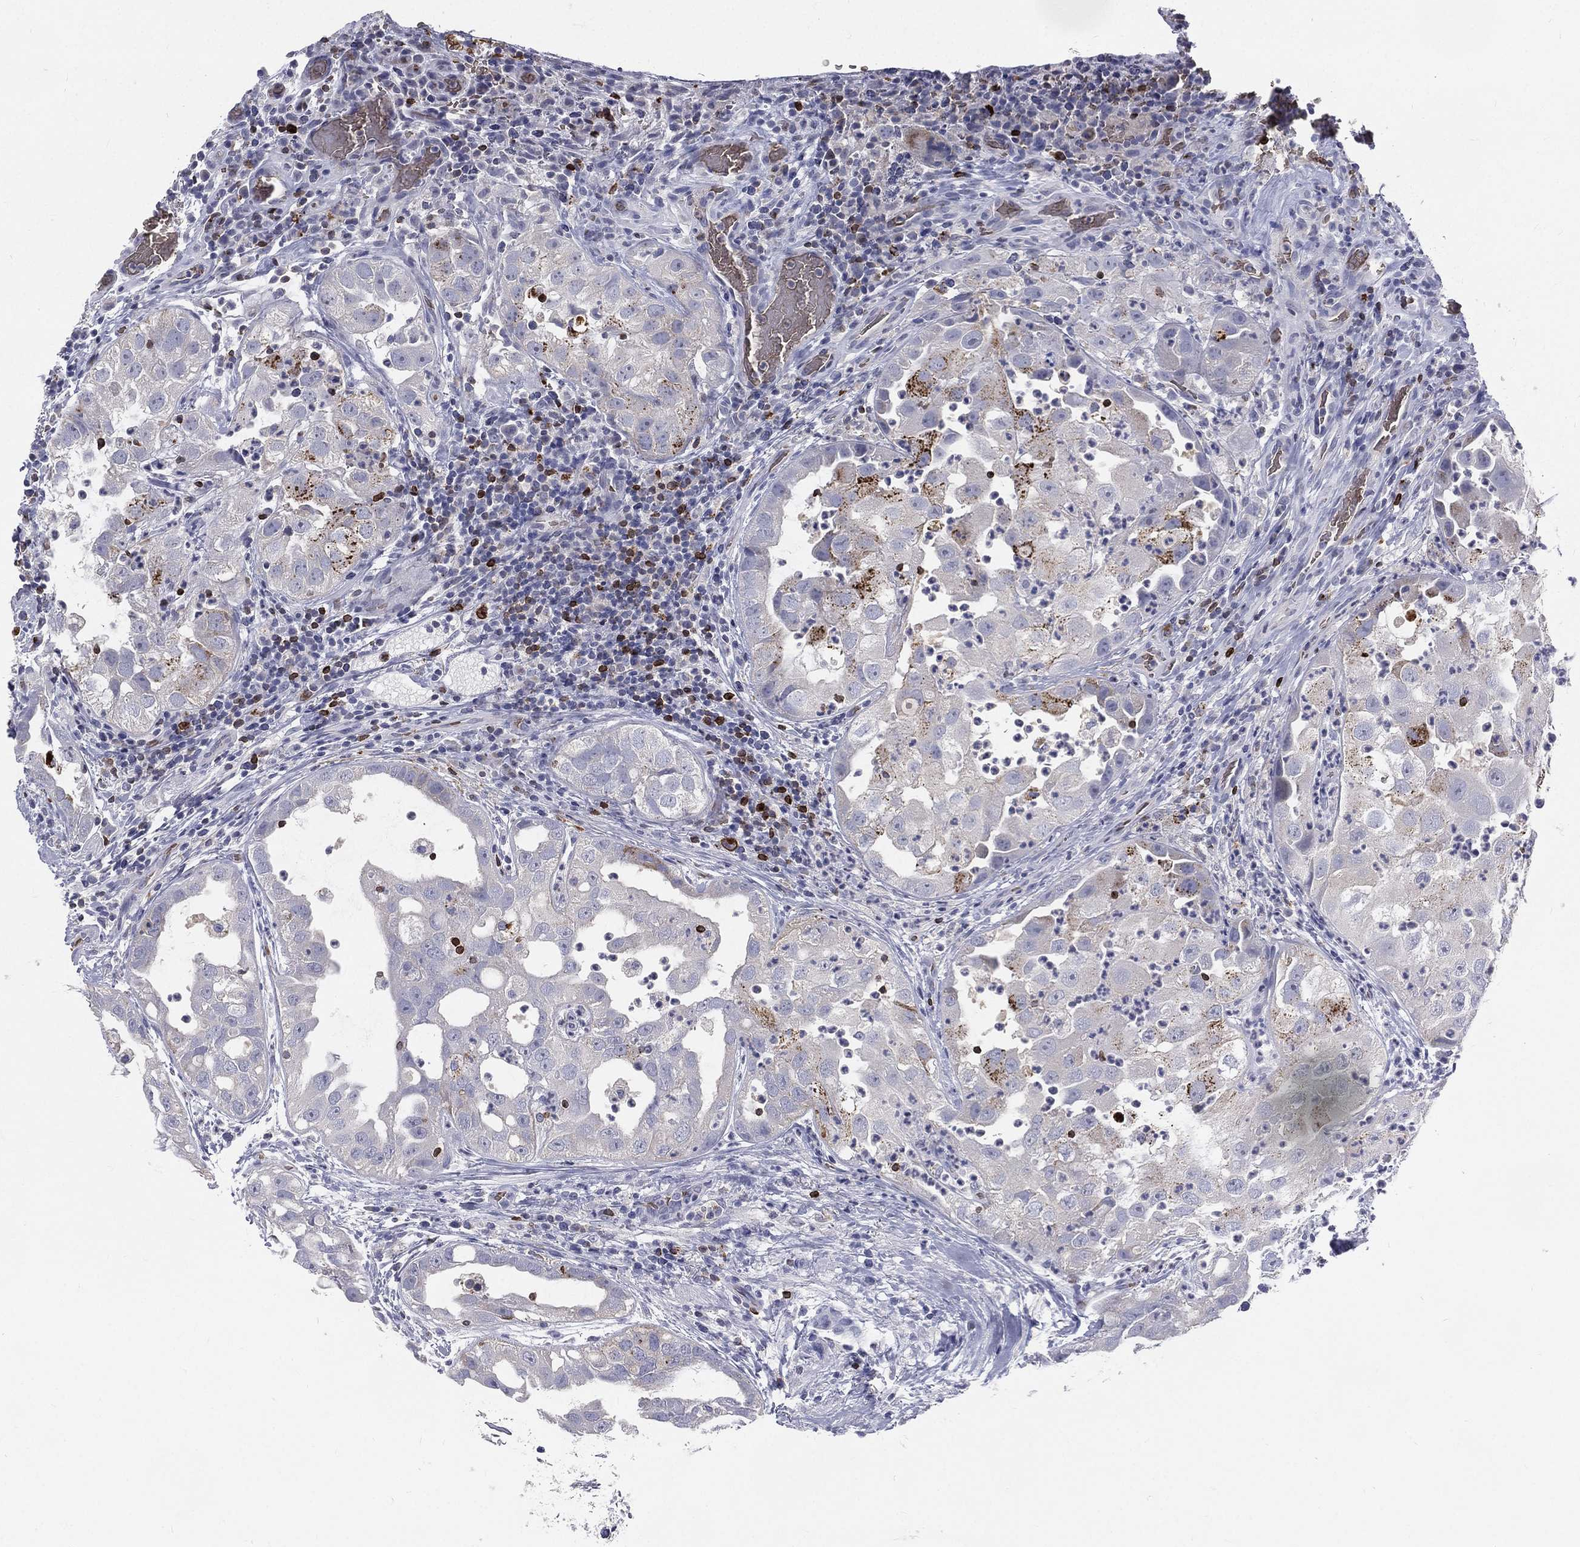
{"staining": {"intensity": "negative", "quantity": "none", "location": "none"}, "tissue": "urothelial cancer", "cell_type": "Tumor cells", "image_type": "cancer", "snomed": [{"axis": "morphology", "description": "Urothelial carcinoma, High grade"}, {"axis": "topography", "description": "Urinary bladder"}], "caption": "Tumor cells show no significant expression in urothelial cancer. Nuclei are stained in blue.", "gene": "CTSW", "patient": {"sex": "female", "age": 41}}